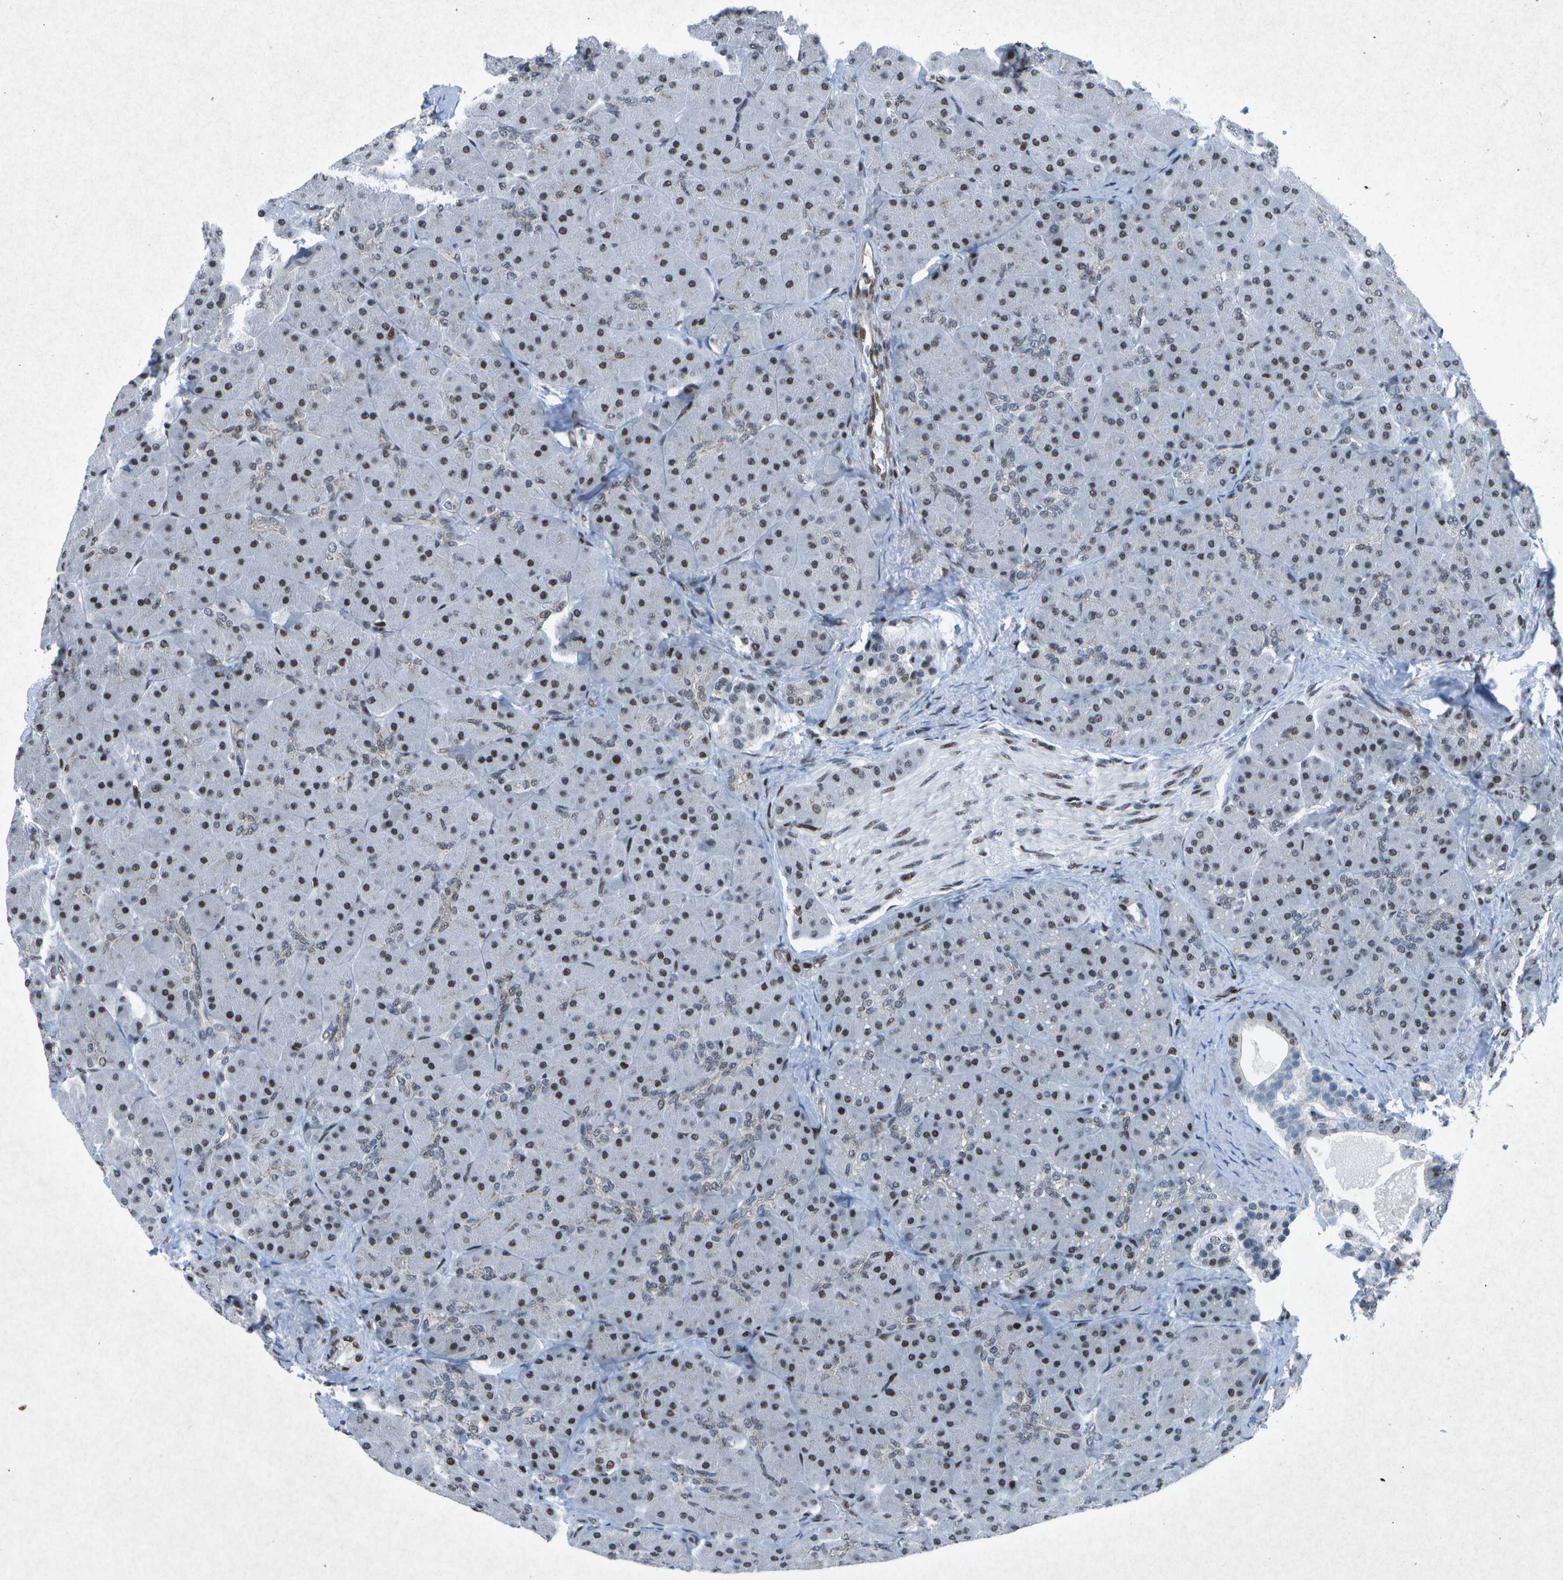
{"staining": {"intensity": "strong", "quantity": "25%-75%", "location": "nuclear"}, "tissue": "pancreas", "cell_type": "Exocrine glandular cells", "image_type": "normal", "snomed": [{"axis": "morphology", "description": "Normal tissue, NOS"}, {"axis": "topography", "description": "Pancreas"}], "caption": "Approximately 25%-75% of exocrine glandular cells in unremarkable human pancreas show strong nuclear protein expression as visualized by brown immunohistochemical staining.", "gene": "MTA2", "patient": {"sex": "male", "age": 66}}